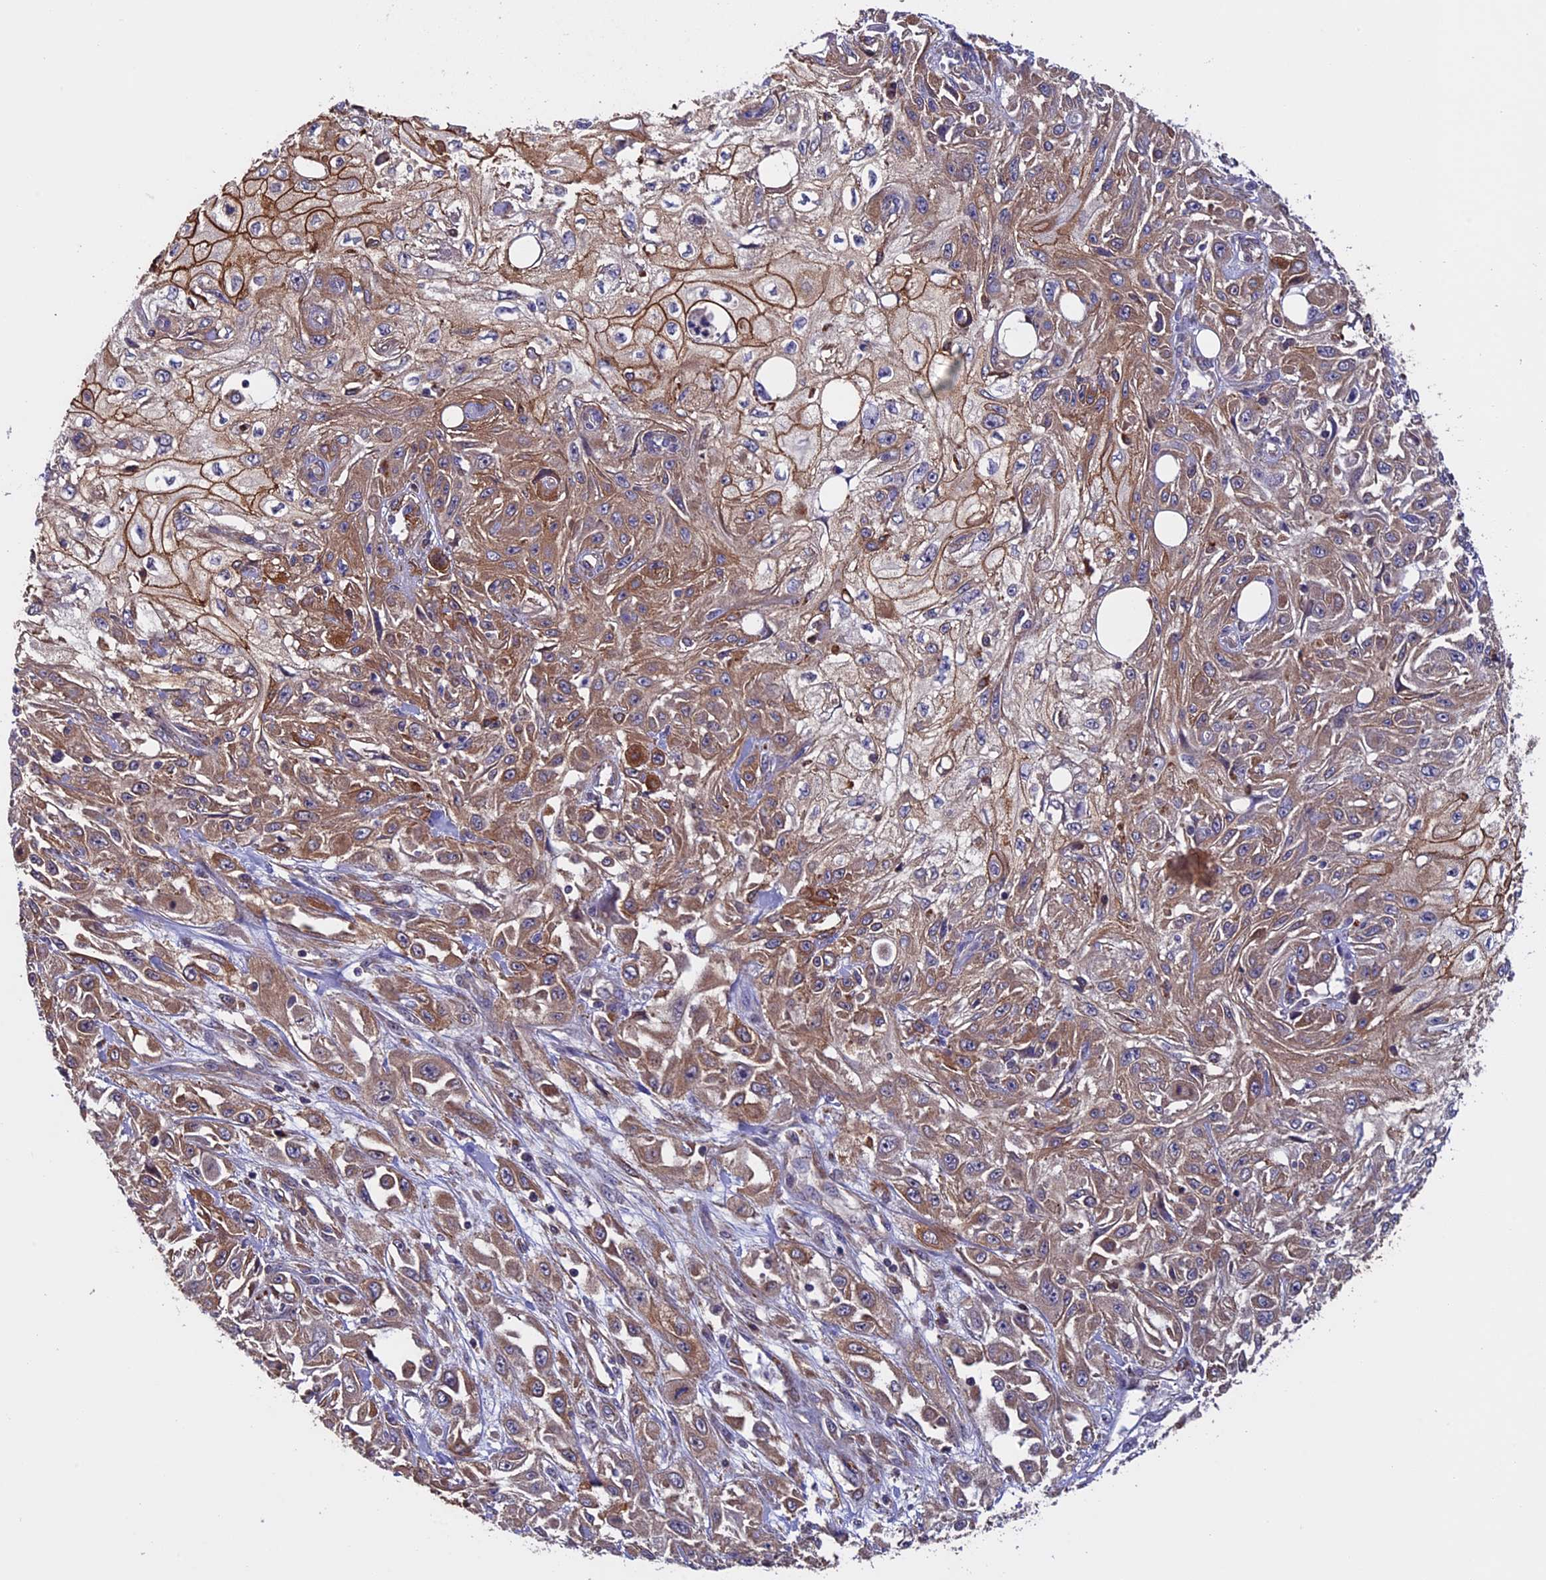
{"staining": {"intensity": "moderate", "quantity": "25%-75%", "location": "cytoplasmic/membranous"}, "tissue": "skin cancer", "cell_type": "Tumor cells", "image_type": "cancer", "snomed": [{"axis": "morphology", "description": "Squamous cell carcinoma, NOS"}, {"axis": "morphology", "description": "Squamous cell carcinoma, metastatic, NOS"}, {"axis": "topography", "description": "Skin"}, {"axis": "topography", "description": "Lymph node"}], "caption": "There is medium levels of moderate cytoplasmic/membranous positivity in tumor cells of metastatic squamous cell carcinoma (skin), as demonstrated by immunohistochemical staining (brown color).", "gene": "SLC9A5", "patient": {"sex": "male", "age": 75}}